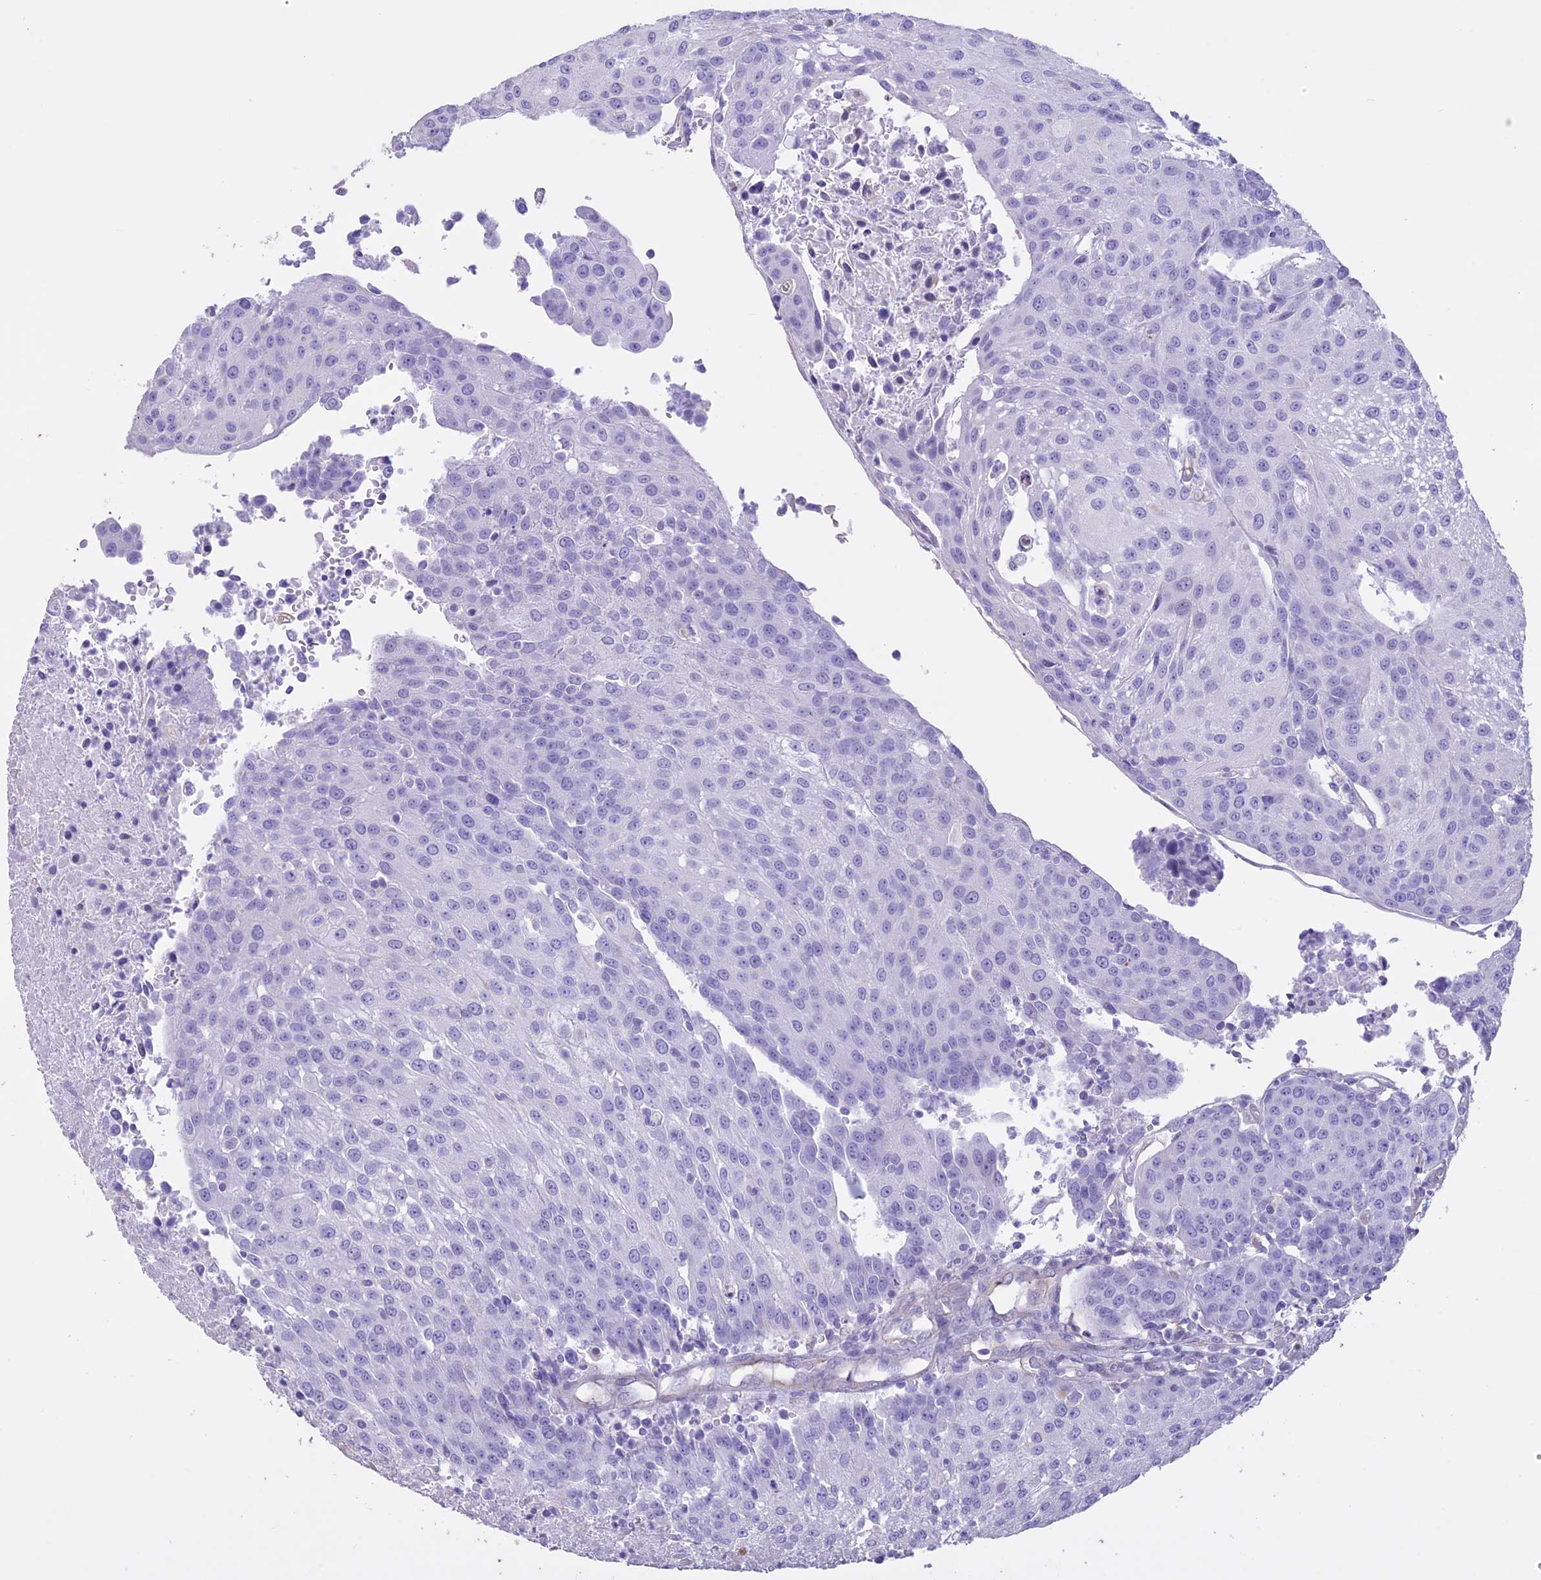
{"staining": {"intensity": "negative", "quantity": "none", "location": "none"}, "tissue": "urothelial cancer", "cell_type": "Tumor cells", "image_type": "cancer", "snomed": [{"axis": "morphology", "description": "Urothelial carcinoma, High grade"}, {"axis": "topography", "description": "Urinary bladder"}], "caption": "Immunohistochemical staining of human high-grade urothelial carcinoma reveals no significant positivity in tumor cells.", "gene": "CCDC148", "patient": {"sex": "female", "age": 85}}